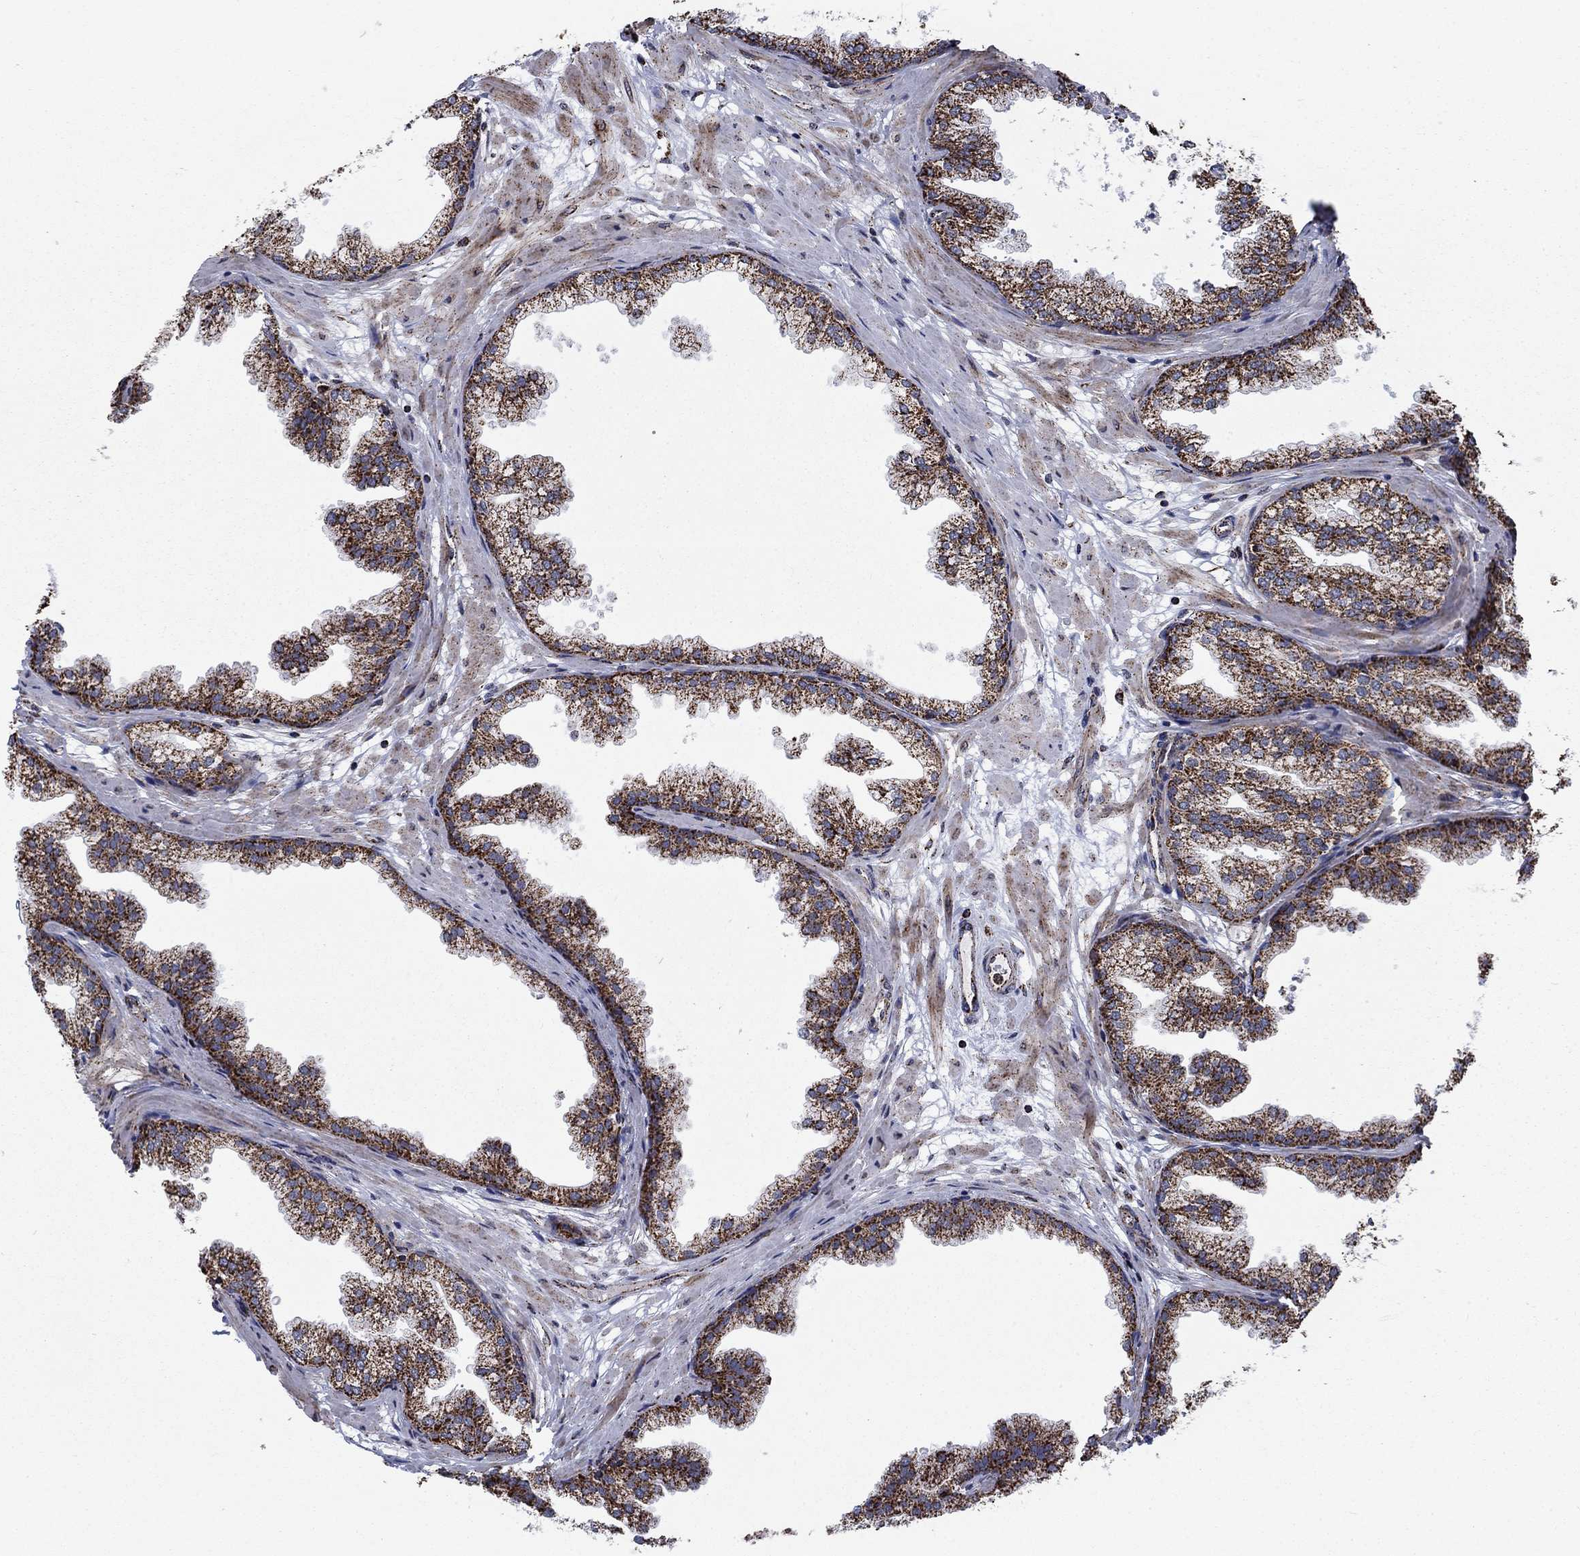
{"staining": {"intensity": "strong", "quantity": ">75%", "location": "cytoplasmic/membranous"}, "tissue": "prostate", "cell_type": "Glandular cells", "image_type": "normal", "snomed": [{"axis": "morphology", "description": "Normal tissue, NOS"}, {"axis": "topography", "description": "Prostate"}], "caption": "IHC (DAB (3,3'-diaminobenzidine)) staining of benign prostate shows strong cytoplasmic/membranous protein staining in approximately >75% of glandular cells. (Brightfield microscopy of DAB IHC at high magnification).", "gene": "MOAP1", "patient": {"sex": "male", "age": 37}}